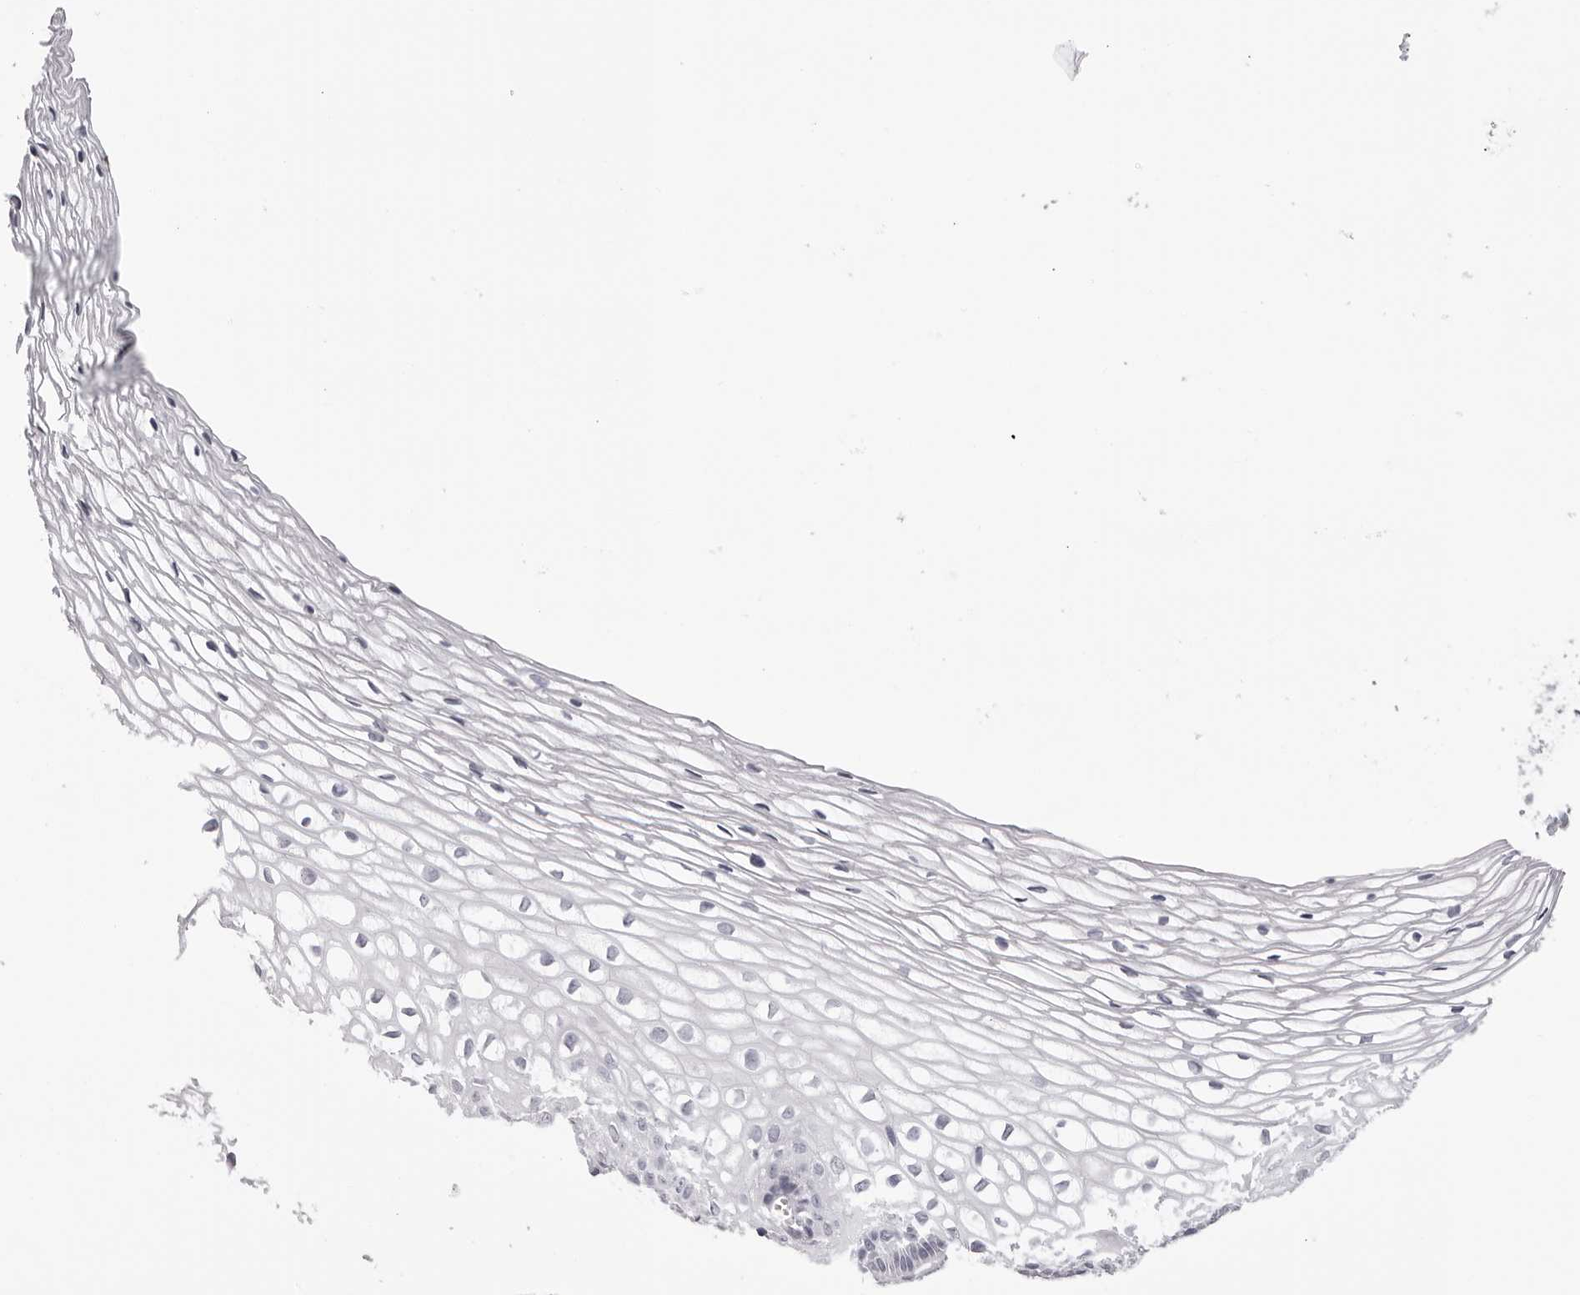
{"staining": {"intensity": "negative", "quantity": "none", "location": "none"}, "tissue": "cervix", "cell_type": "Glandular cells", "image_type": "normal", "snomed": [{"axis": "morphology", "description": "Normal tissue, NOS"}, {"axis": "topography", "description": "Cervix"}], "caption": "High power microscopy micrograph of an immunohistochemistry image of benign cervix, revealing no significant positivity in glandular cells. (DAB (3,3'-diaminobenzidine) IHC visualized using brightfield microscopy, high magnification).", "gene": "RHO", "patient": {"sex": "female", "age": 27}}